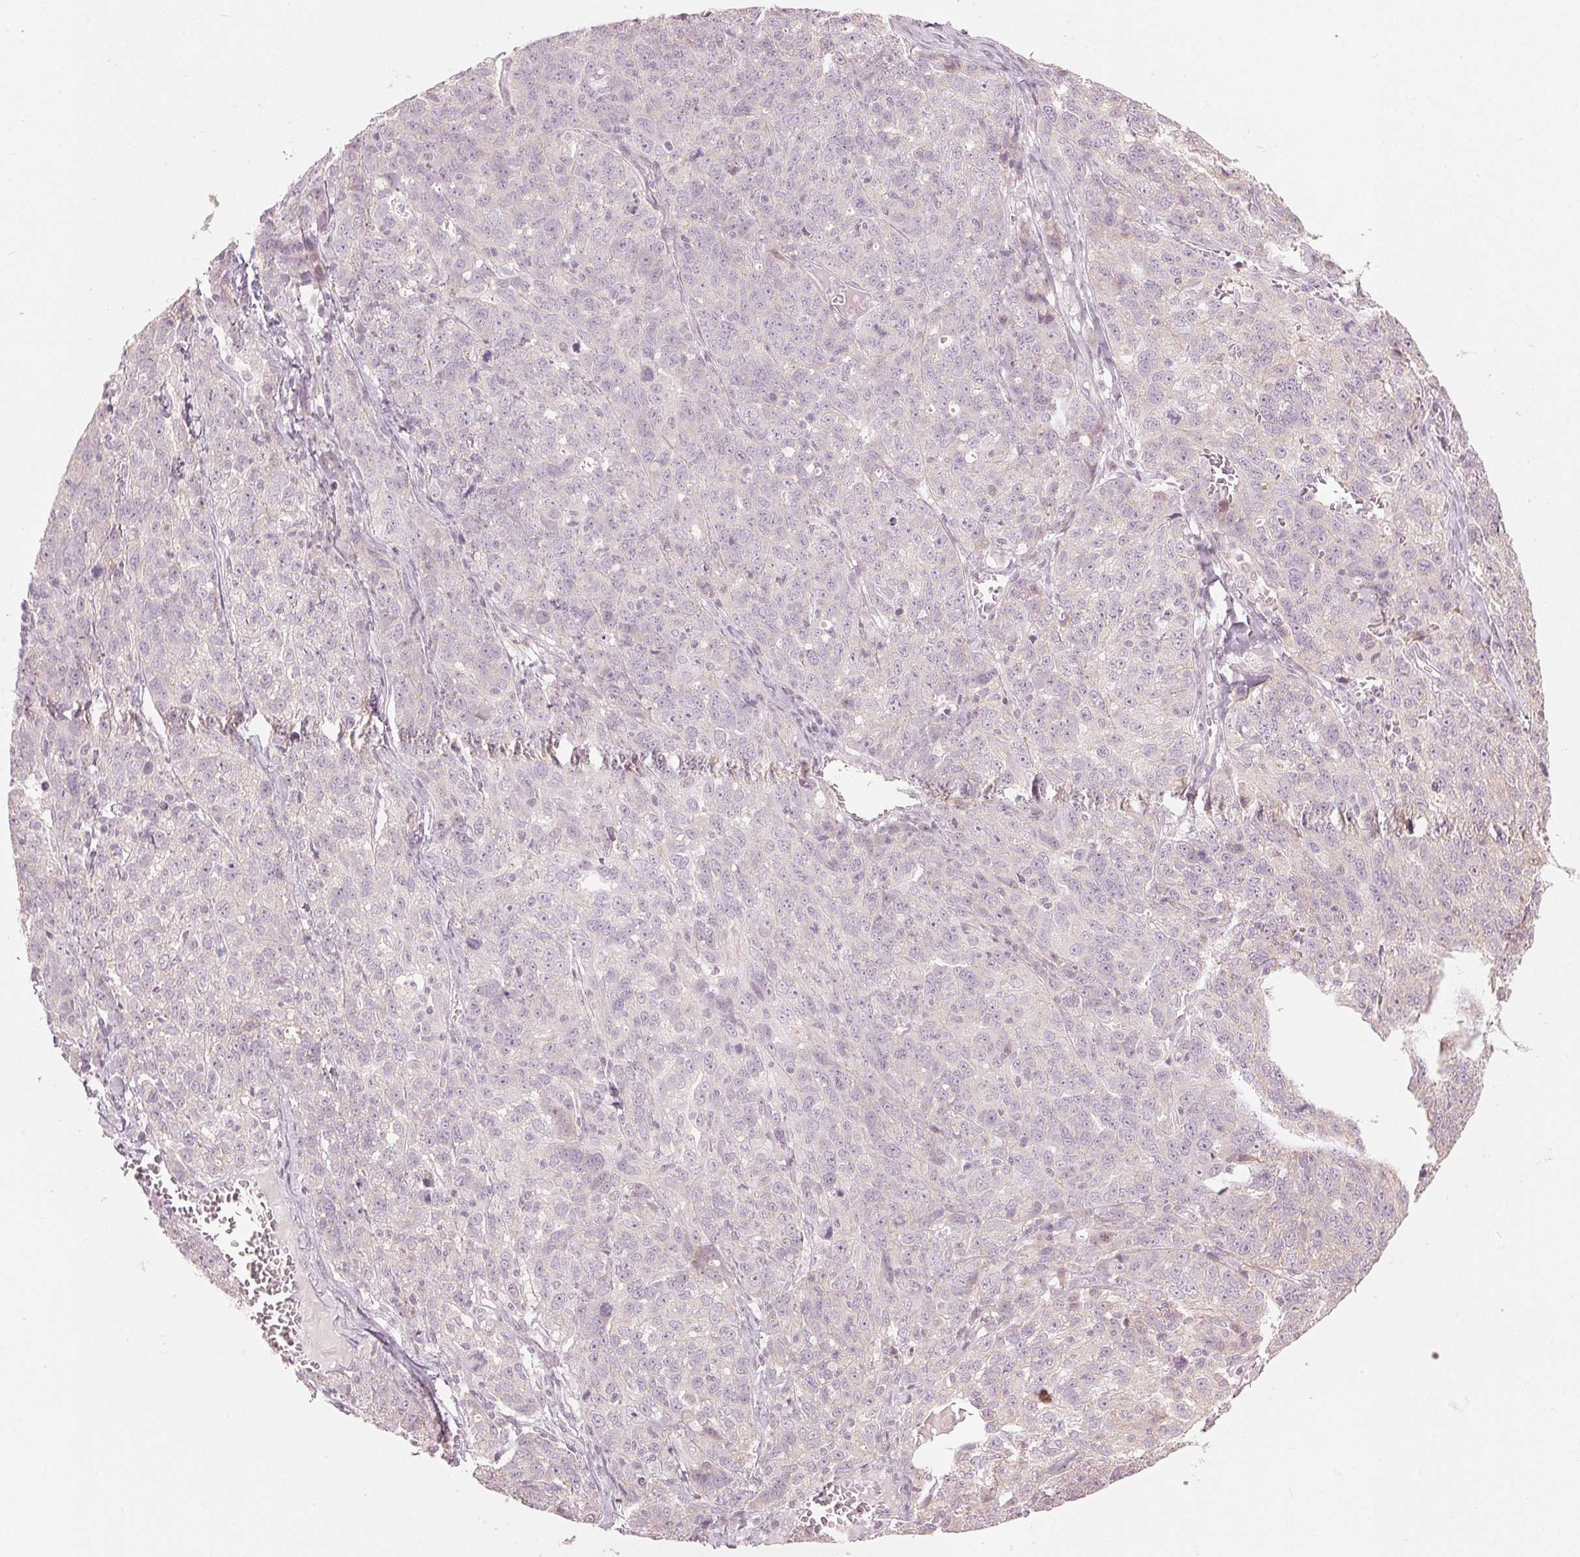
{"staining": {"intensity": "negative", "quantity": "none", "location": "none"}, "tissue": "ovarian cancer", "cell_type": "Tumor cells", "image_type": "cancer", "snomed": [{"axis": "morphology", "description": "Cystadenocarcinoma, serous, NOS"}, {"axis": "topography", "description": "Ovary"}], "caption": "A photomicrograph of human serous cystadenocarcinoma (ovarian) is negative for staining in tumor cells. (DAB immunohistochemistry, high magnification).", "gene": "TMED6", "patient": {"sex": "female", "age": 71}}